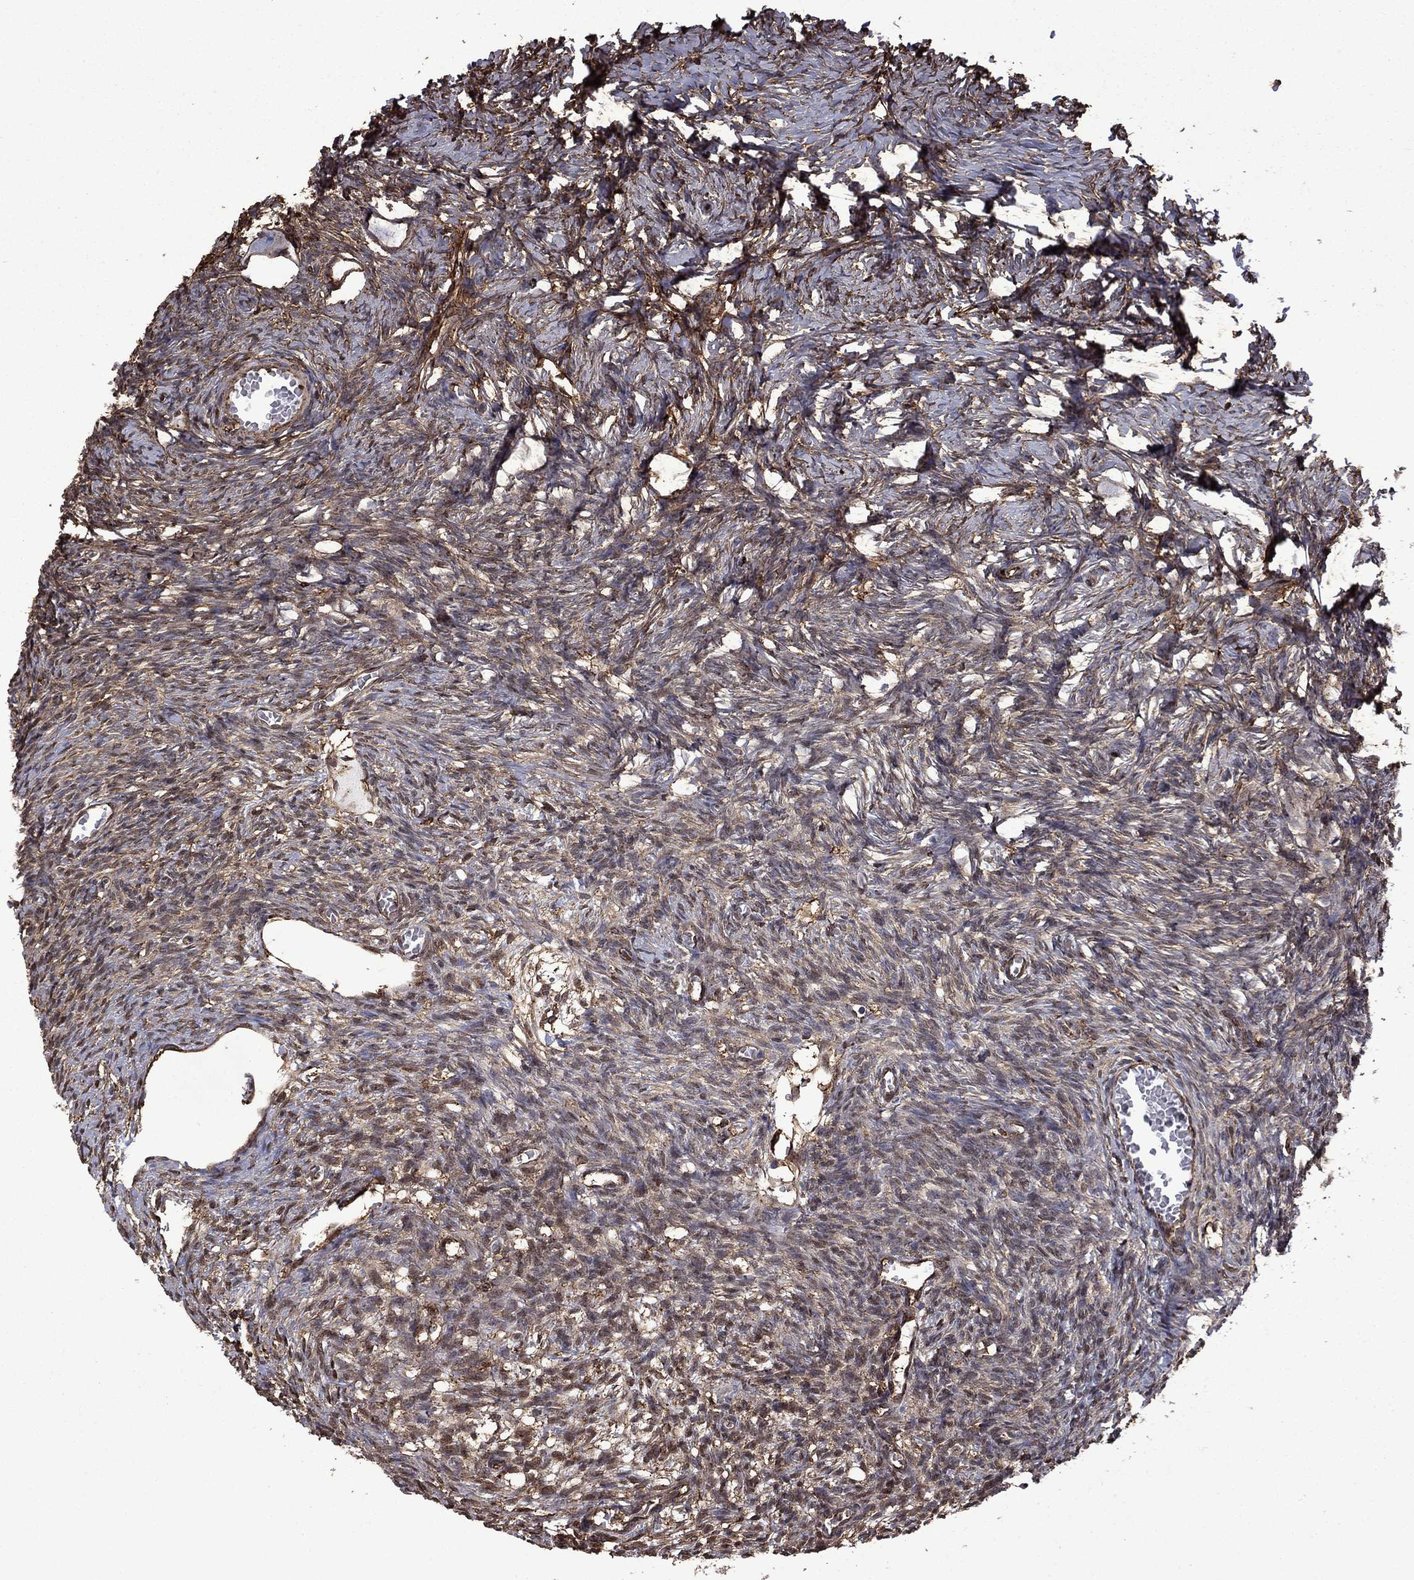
{"staining": {"intensity": "weak", "quantity": ">75%", "location": "cytoplasmic/membranous"}, "tissue": "ovary", "cell_type": "Follicle cells", "image_type": "normal", "snomed": [{"axis": "morphology", "description": "Normal tissue, NOS"}, {"axis": "topography", "description": "Ovary"}], "caption": "Human ovary stained with a brown dye displays weak cytoplasmic/membranous positive staining in about >75% of follicle cells.", "gene": "PLAU", "patient": {"sex": "female", "age": 27}}